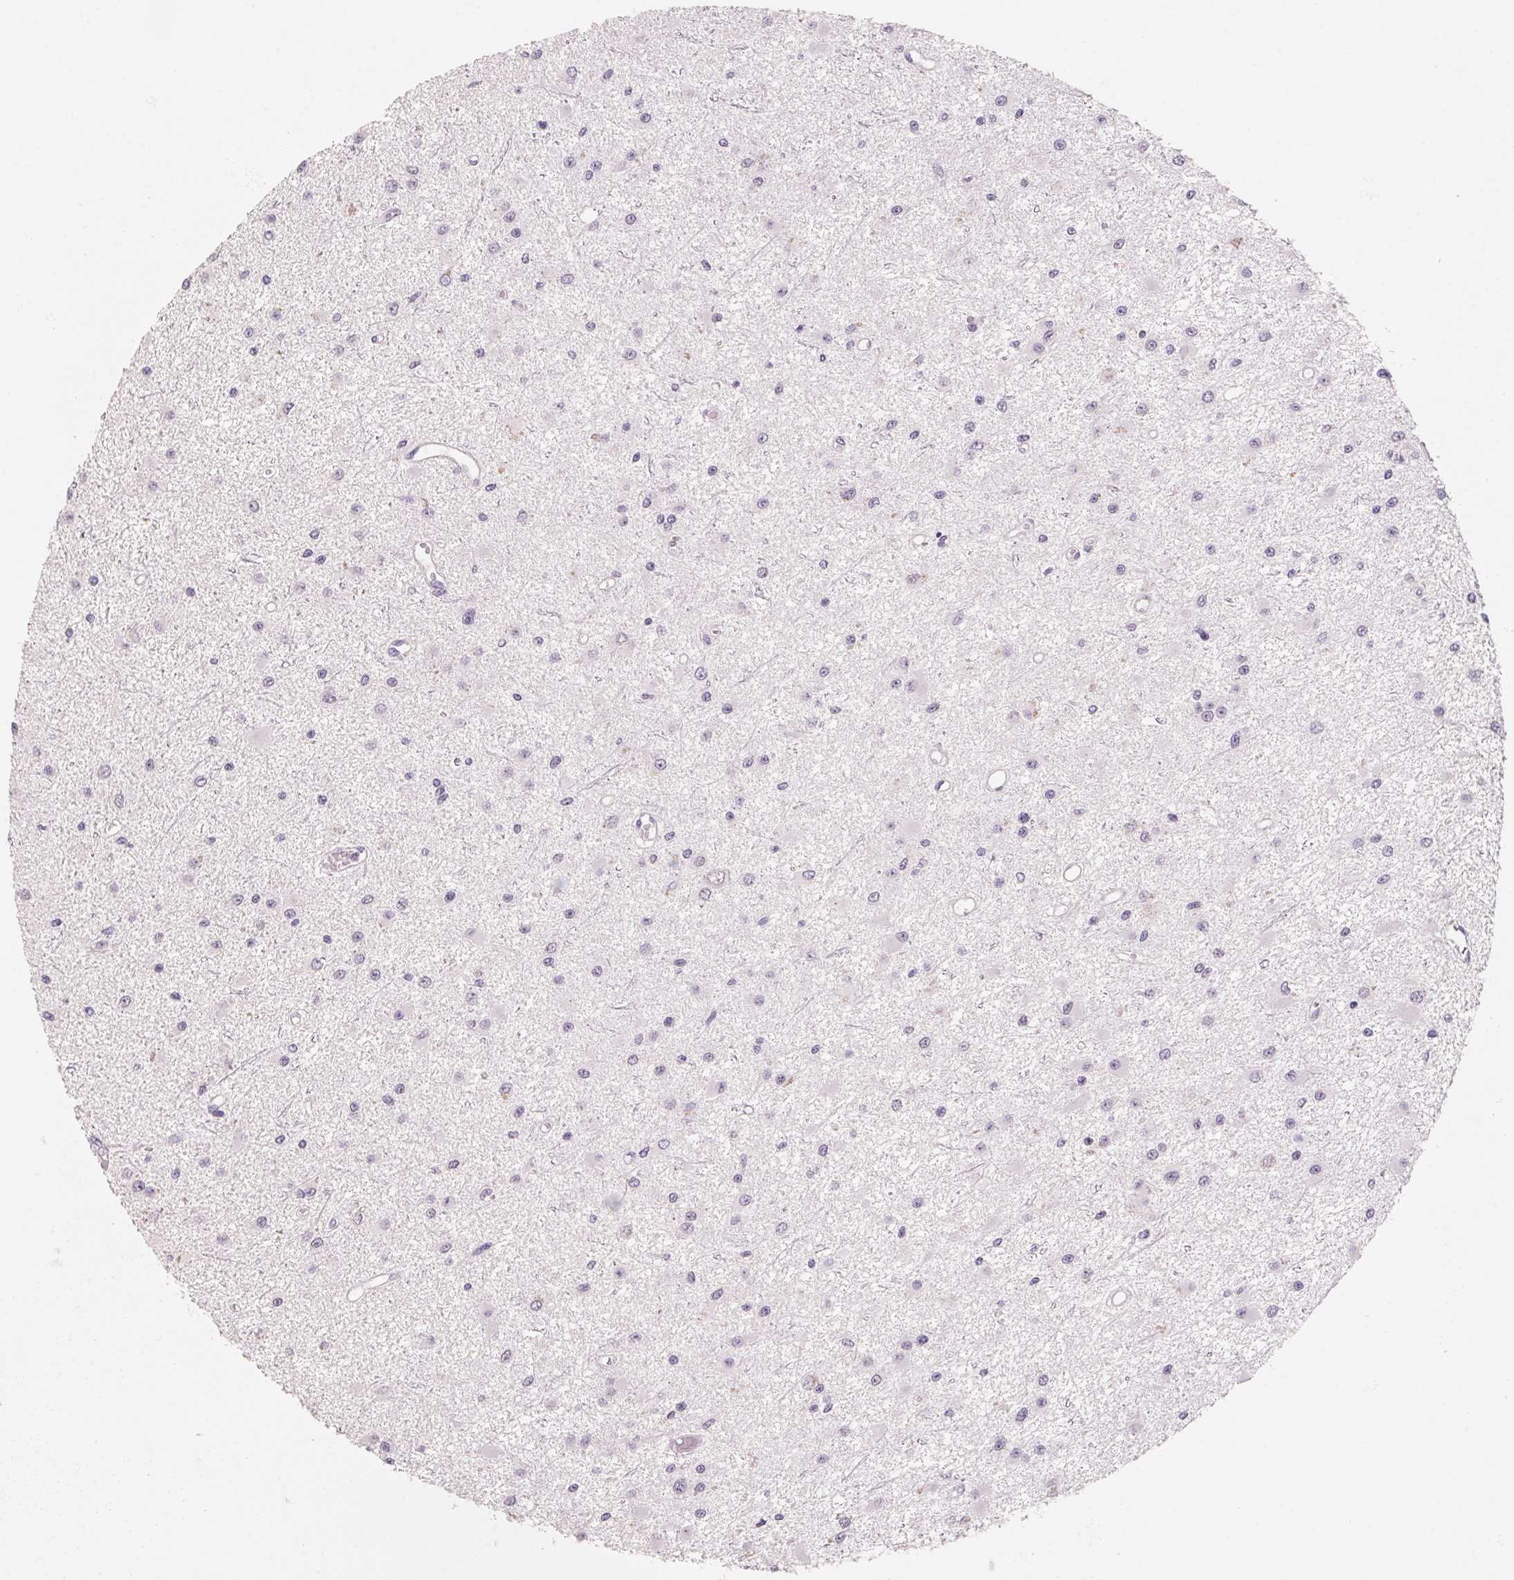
{"staining": {"intensity": "negative", "quantity": "none", "location": "none"}, "tissue": "glioma", "cell_type": "Tumor cells", "image_type": "cancer", "snomed": [{"axis": "morphology", "description": "Glioma, malignant, High grade"}, {"axis": "topography", "description": "Brain"}], "caption": "This is an IHC photomicrograph of human malignant glioma (high-grade). There is no positivity in tumor cells.", "gene": "CAPZA3", "patient": {"sex": "male", "age": 54}}